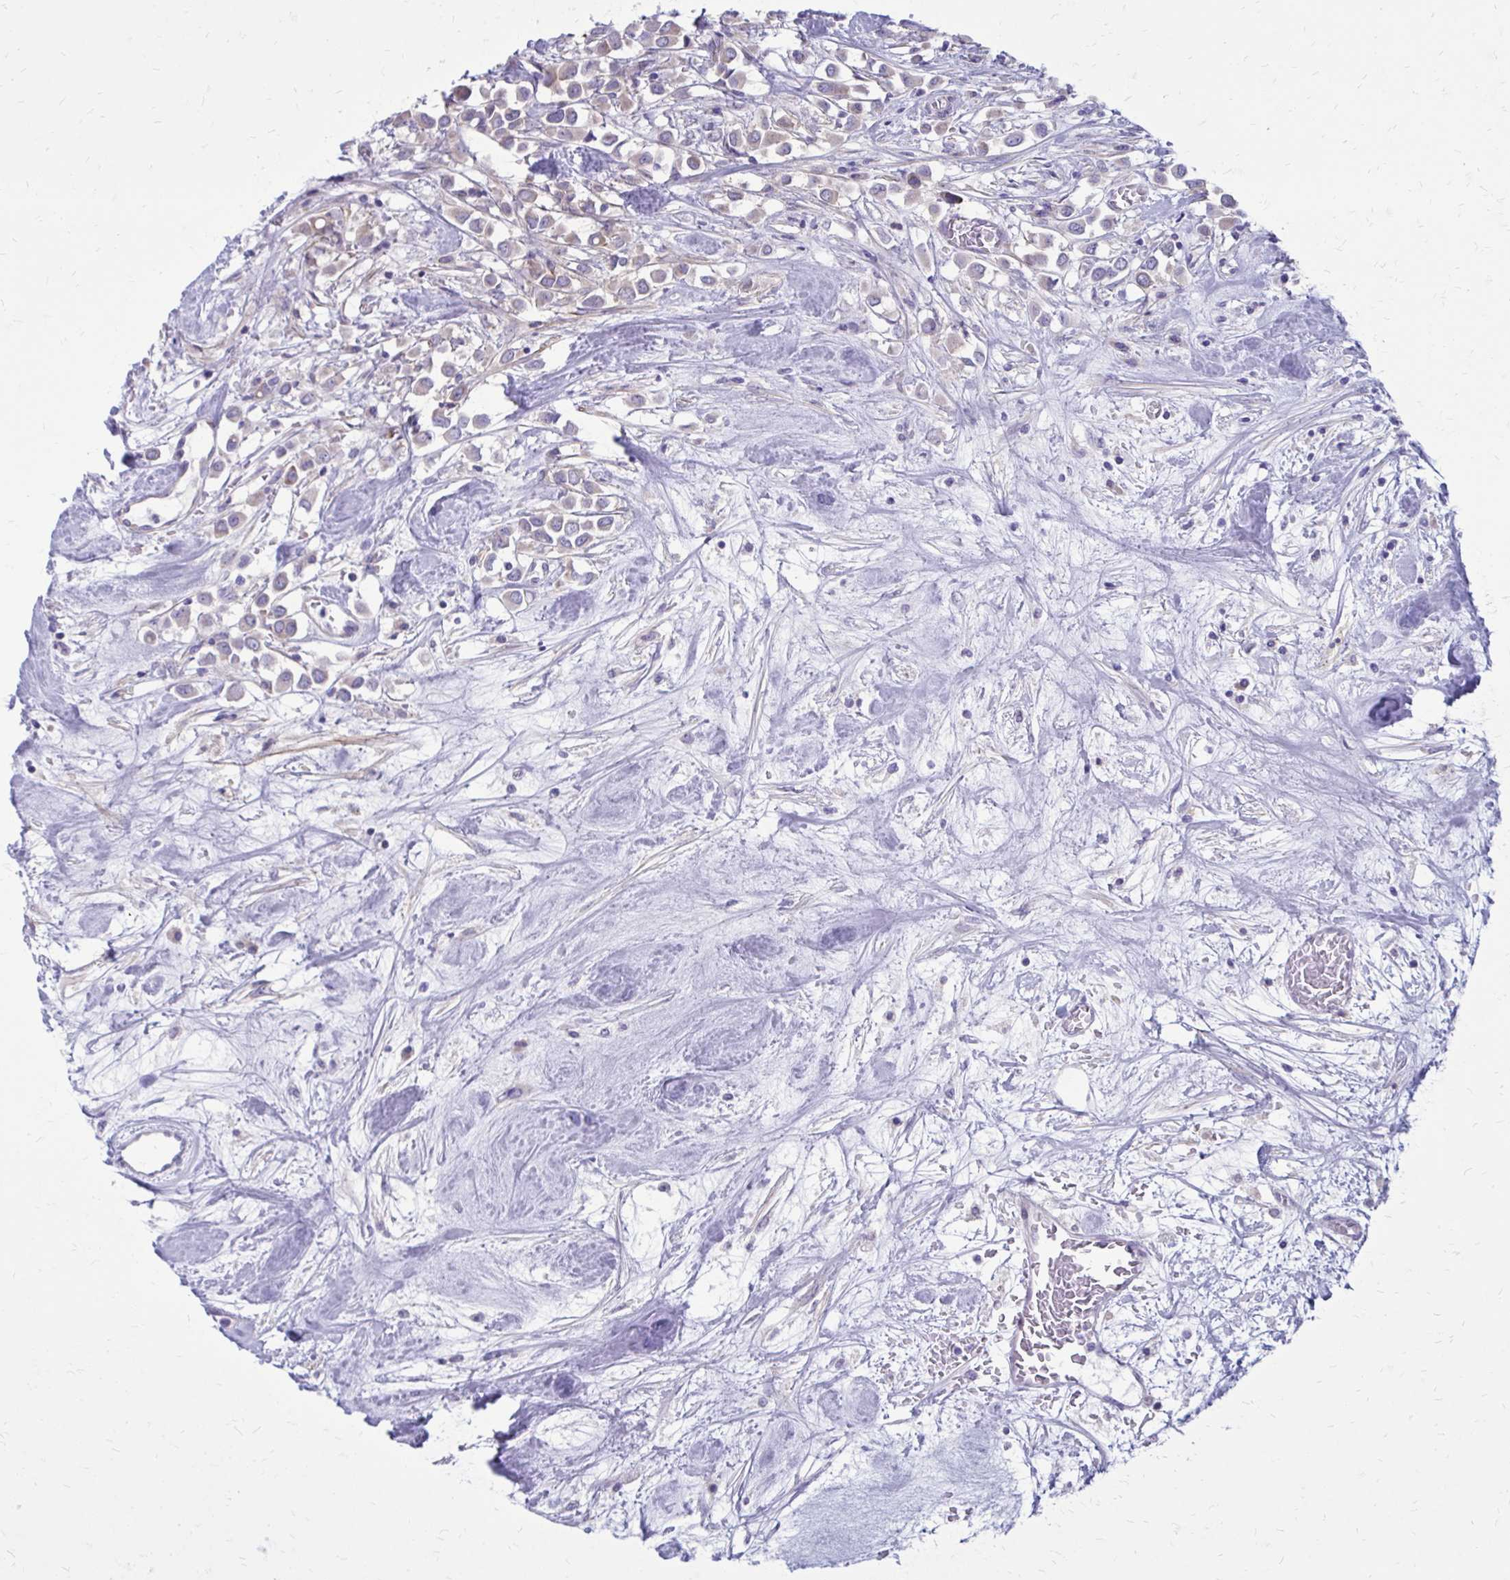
{"staining": {"intensity": "weak", "quantity": "<25%", "location": "cytoplasmic/membranous"}, "tissue": "breast cancer", "cell_type": "Tumor cells", "image_type": "cancer", "snomed": [{"axis": "morphology", "description": "Duct carcinoma"}, {"axis": "topography", "description": "Breast"}], "caption": "DAB immunohistochemical staining of invasive ductal carcinoma (breast) shows no significant staining in tumor cells.", "gene": "GIGYF2", "patient": {"sex": "female", "age": 61}}